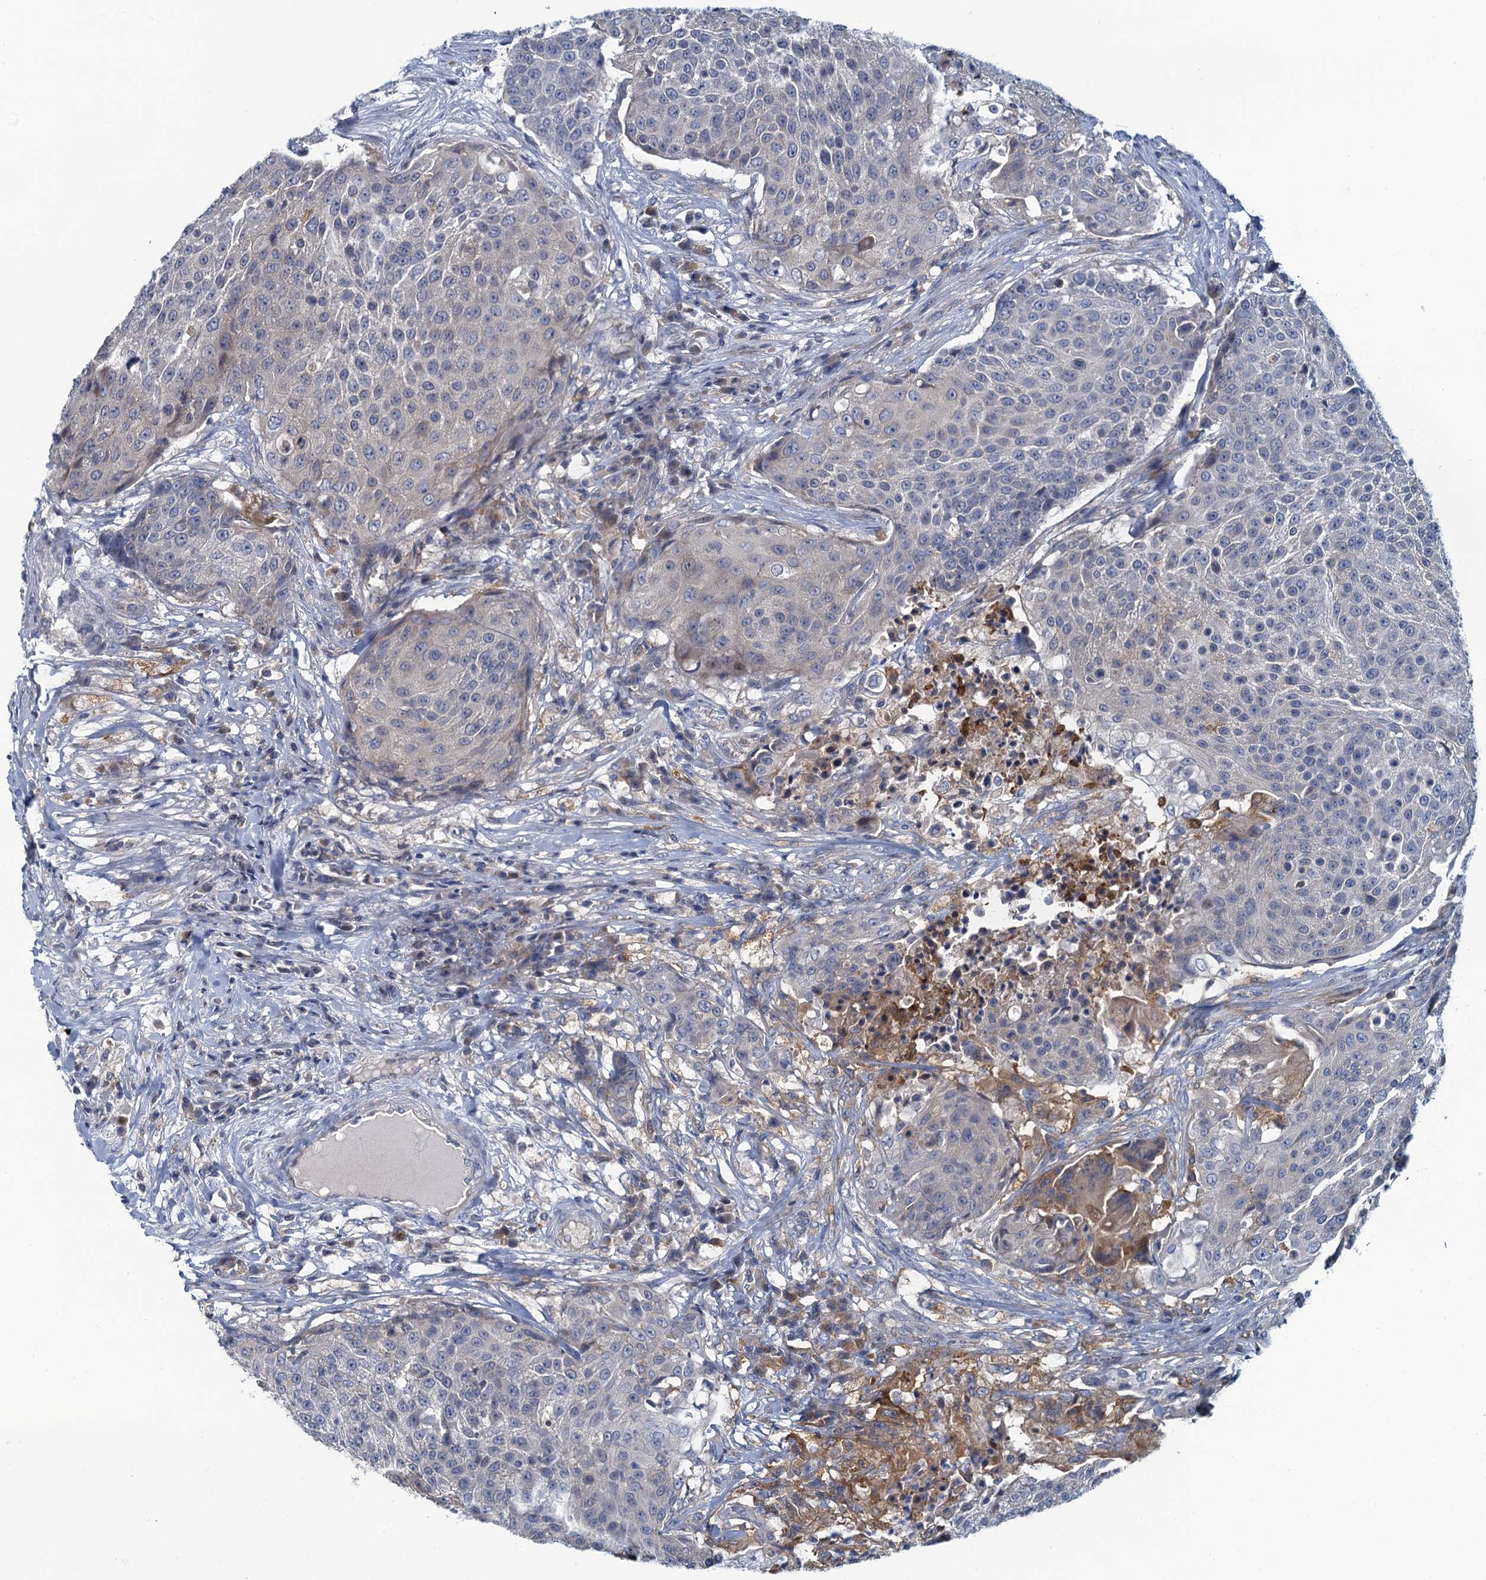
{"staining": {"intensity": "negative", "quantity": "none", "location": "none"}, "tissue": "urothelial cancer", "cell_type": "Tumor cells", "image_type": "cancer", "snomed": [{"axis": "morphology", "description": "Urothelial carcinoma, High grade"}, {"axis": "topography", "description": "Urinary bladder"}], "caption": "Human urothelial cancer stained for a protein using IHC shows no expression in tumor cells.", "gene": "NCKAP1L", "patient": {"sex": "female", "age": 63}}